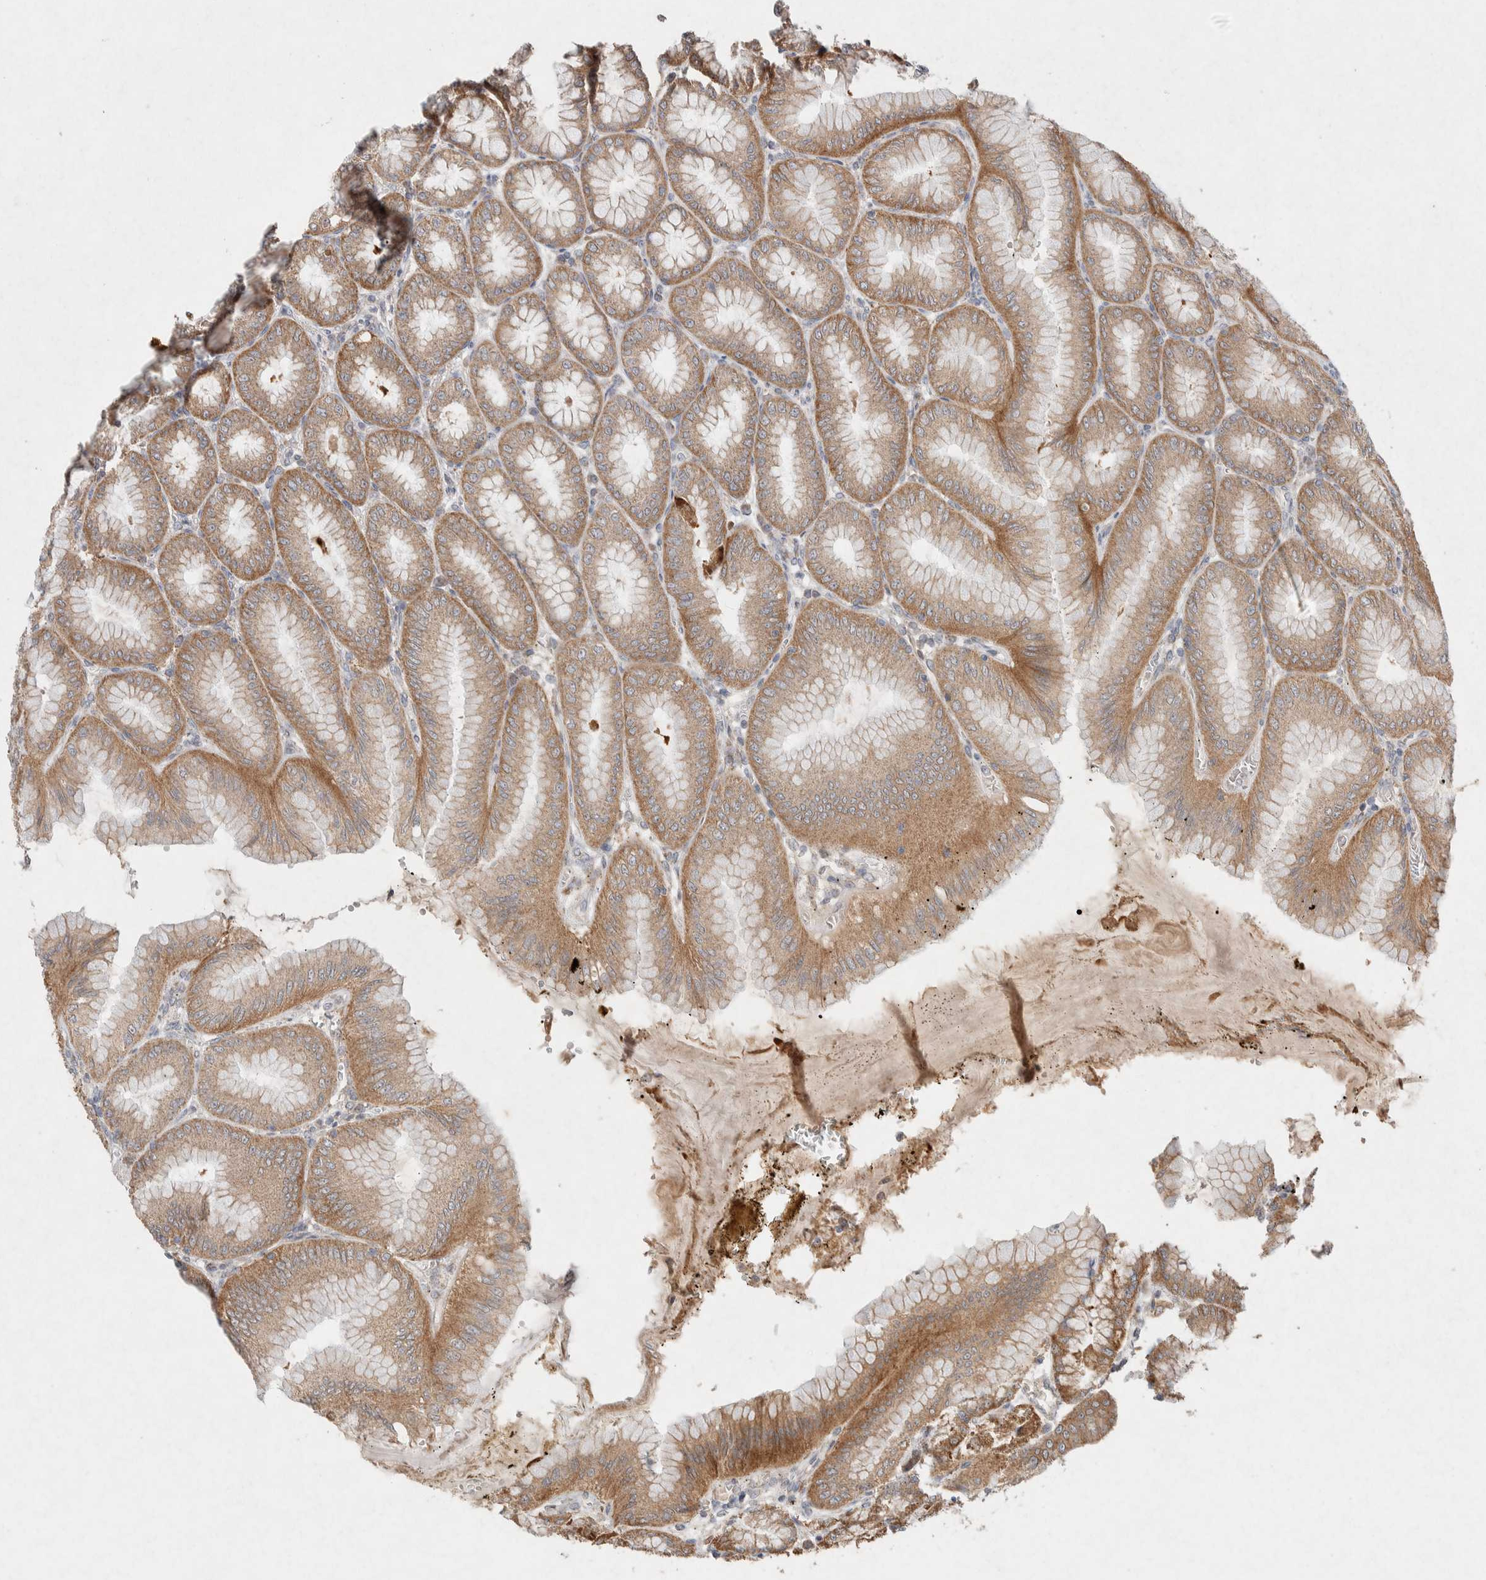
{"staining": {"intensity": "strong", "quantity": "25%-75%", "location": "cytoplasmic/membranous"}, "tissue": "stomach", "cell_type": "Glandular cells", "image_type": "normal", "snomed": [{"axis": "morphology", "description": "Normal tissue, NOS"}, {"axis": "topography", "description": "Stomach, lower"}], "caption": "The immunohistochemical stain highlights strong cytoplasmic/membranous positivity in glandular cells of unremarkable stomach.", "gene": "CMTM4", "patient": {"sex": "male", "age": 71}}